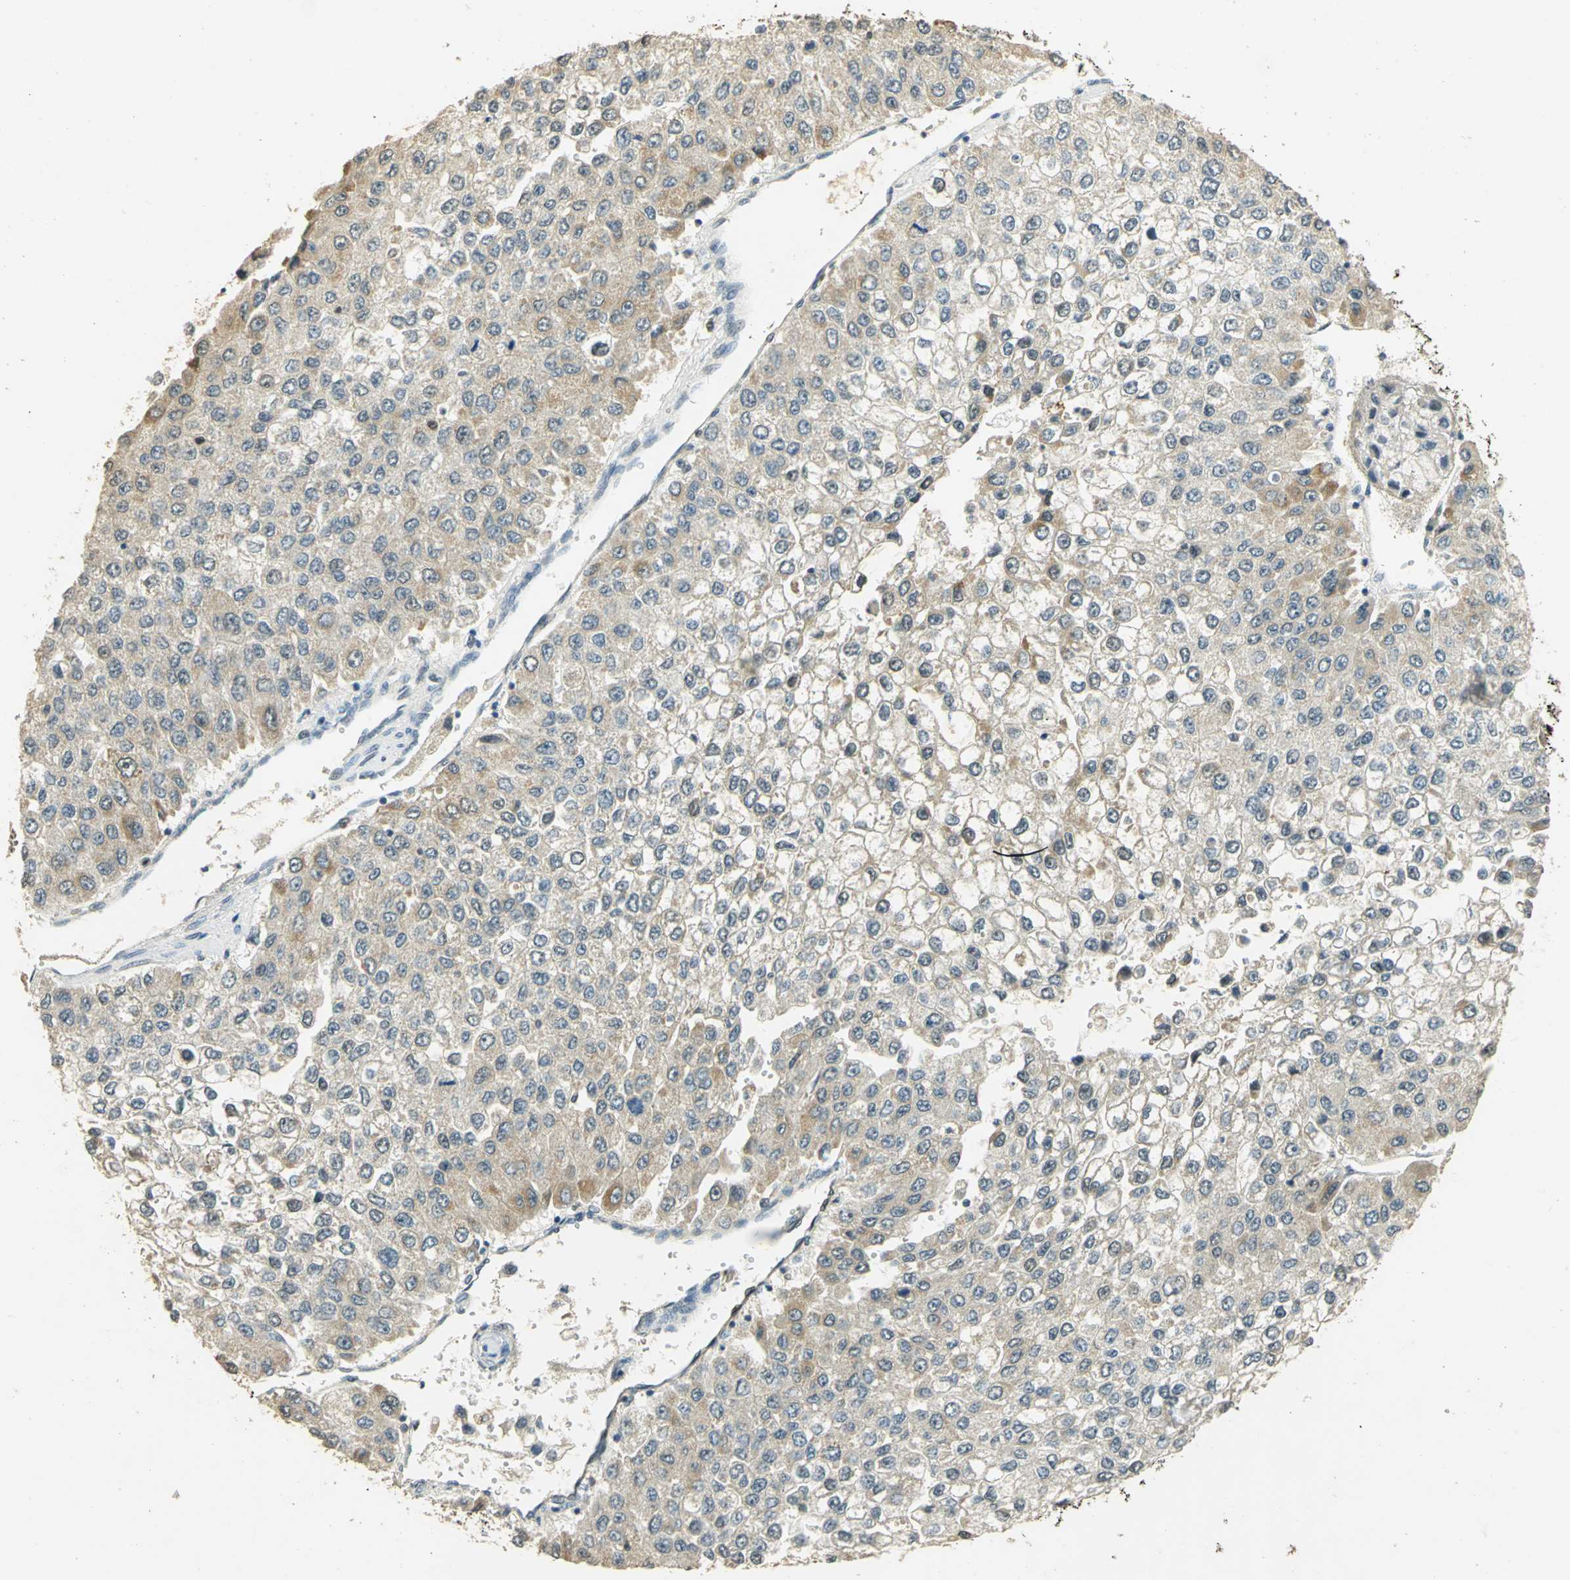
{"staining": {"intensity": "weak", "quantity": ">75%", "location": "cytoplasmic/membranous"}, "tissue": "liver cancer", "cell_type": "Tumor cells", "image_type": "cancer", "snomed": [{"axis": "morphology", "description": "Carcinoma, Hepatocellular, NOS"}, {"axis": "topography", "description": "Liver"}], "caption": "Protein analysis of liver cancer (hepatocellular carcinoma) tissue exhibits weak cytoplasmic/membranous staining in about >75% of tumor cells. (IHC, brightfield microscopy, high magnification).", "gene": "HDHD5", "patient": {"sex": "female", "age": 66}}